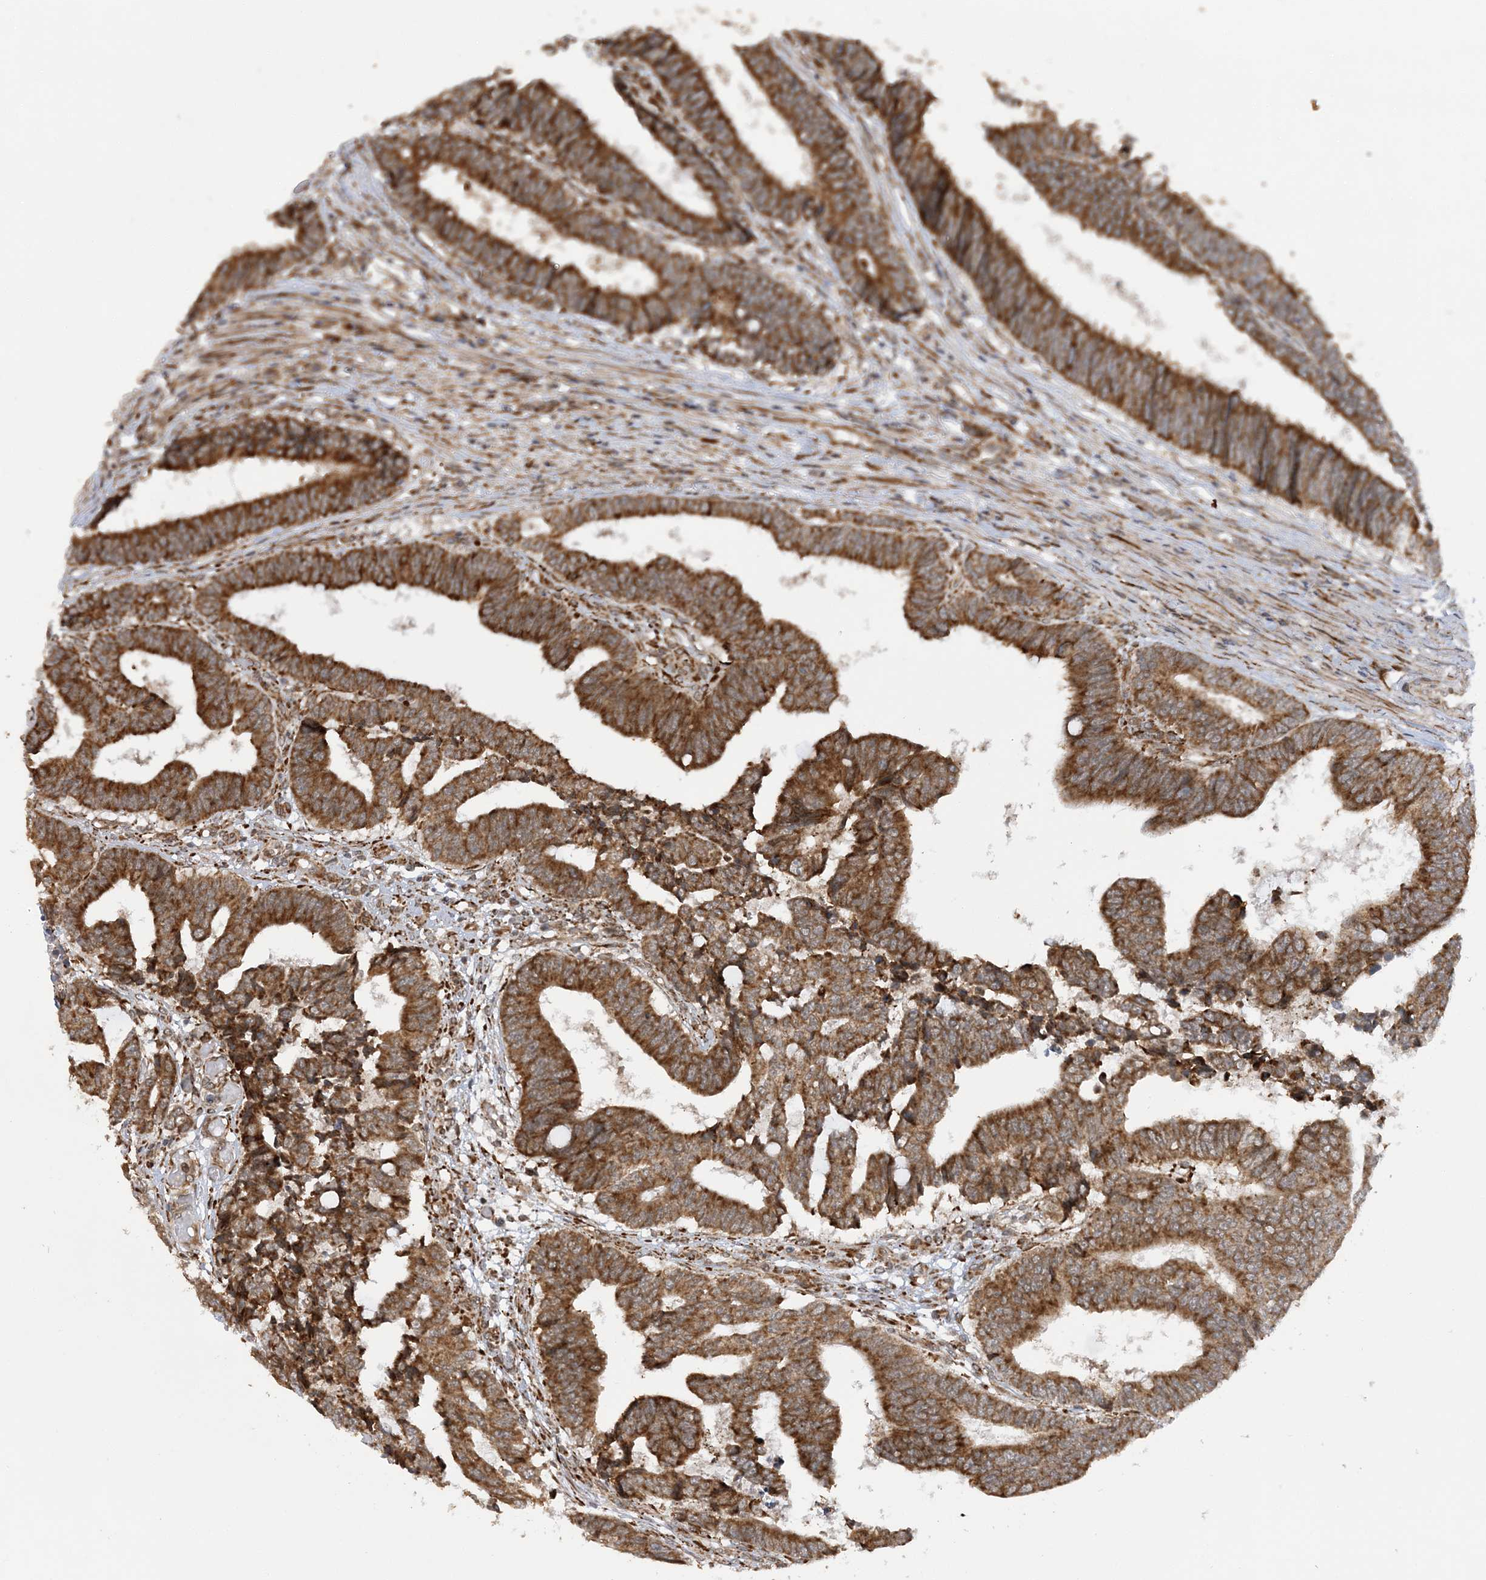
{"staining": {"intensity": "strong", "quantity": ">75%", "location": "cytoplasmic/membranous"}, "tissue": "colorectal cancer", "cell_type": "Tumor cells", "image_type": "cancer", "snomed": [{"axis": "morphology", "description": "Adenocarcinoma, NOS"}, {"axis": "topography", "description": "Rectum"}], "caption": "An immunohistochemistry image of neoplastic tissue is shown. Protein staining in brown labels strong cytoplasmic/membranous positivity in colorectal cancer (adenocarcinoma) within tumor cells.", "gene": "MRPL47", "patient": {"sex": "male", "age": 84}}